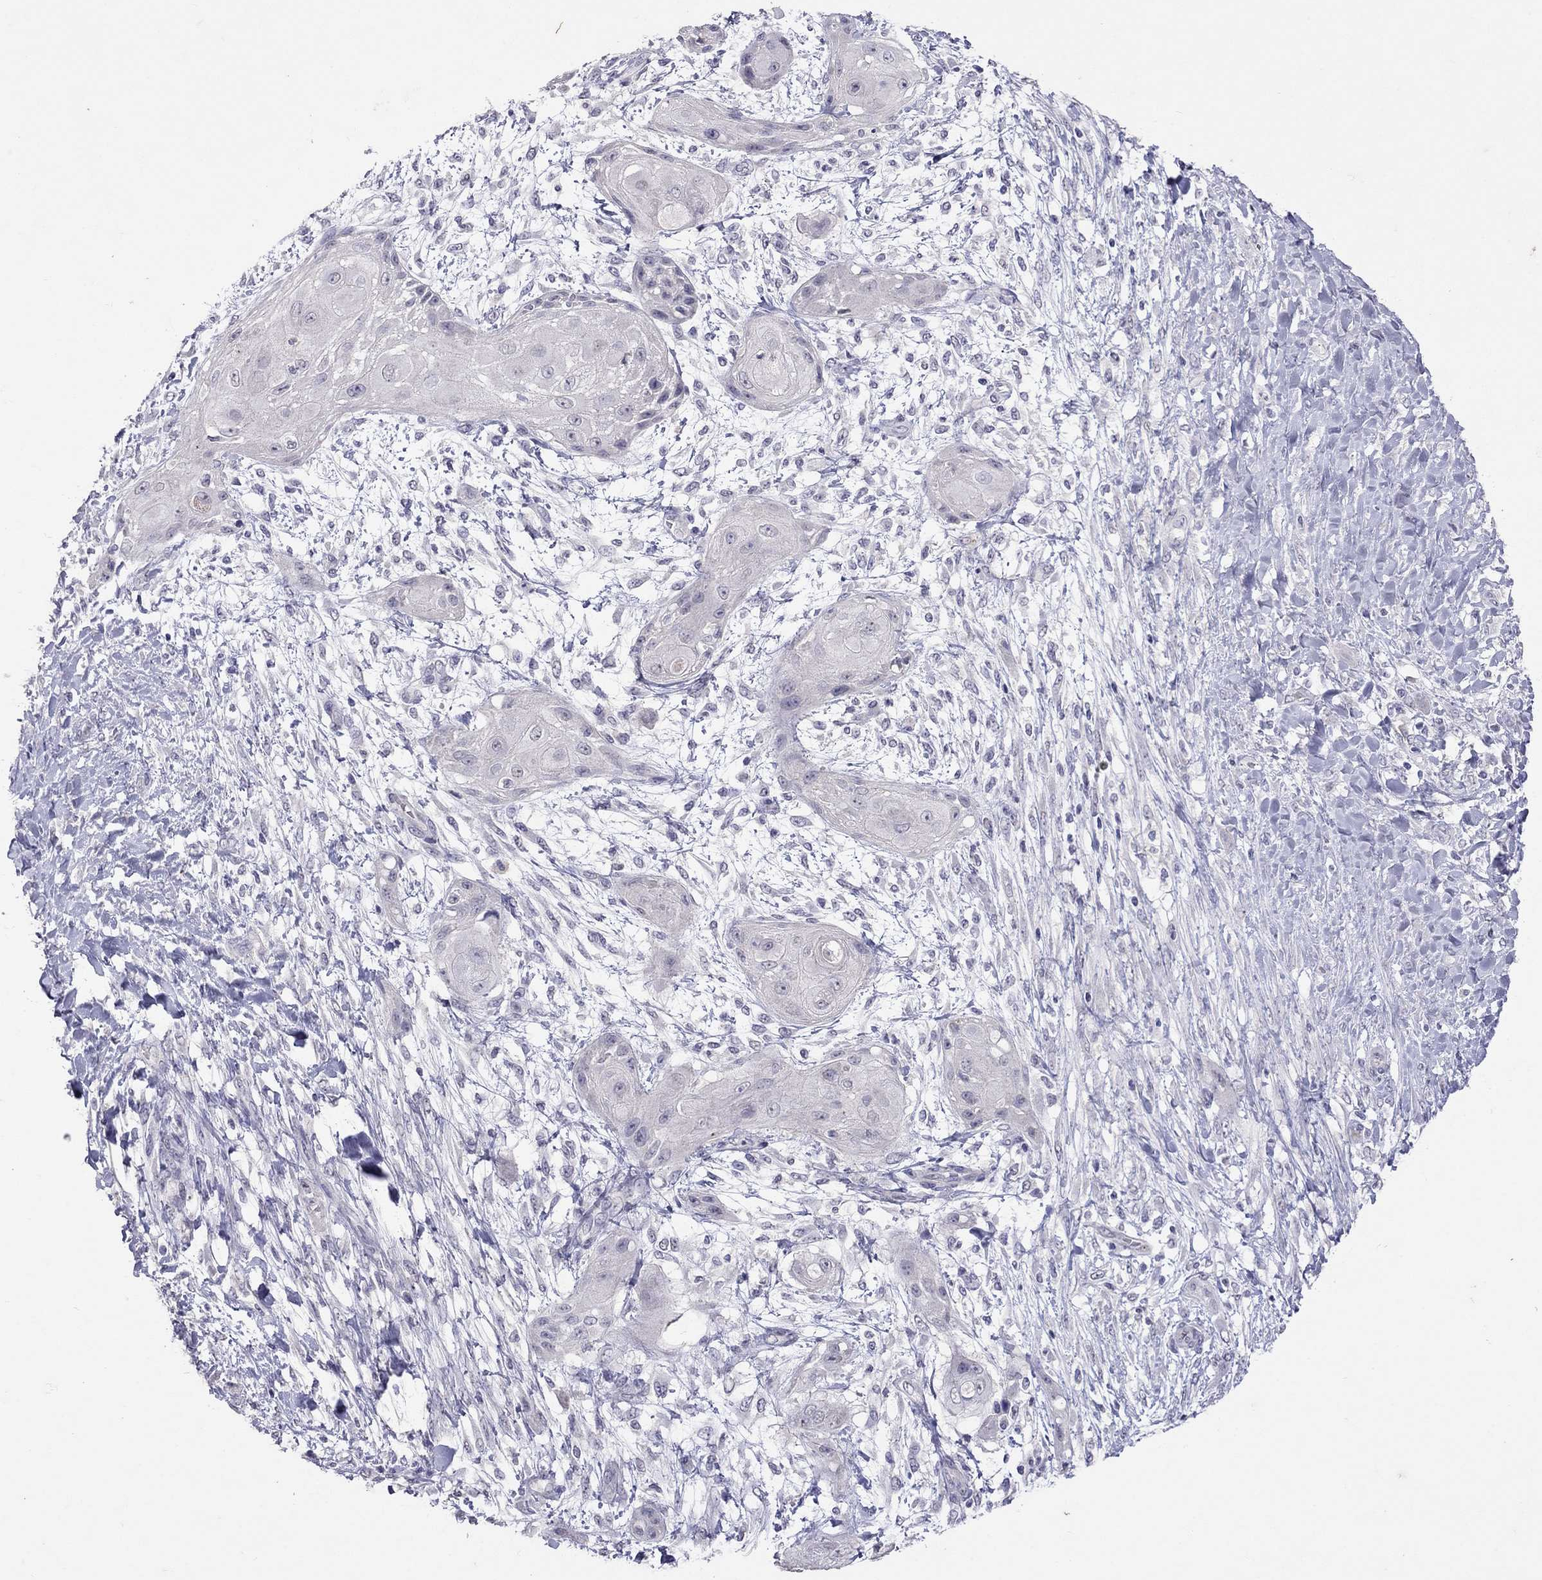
{"staining": {"intensity": "negative", "quantity": "none", "location": "none"}, "tissue": "skin cancer", "cell_type": "Tumor cells", "image_type": "cancer", "snomed": [{"axis": "morphology", "description": "Squamous cell carcinoma, NOS"}, {"axis": "topography", "description": "Skin"}], "caption": "Immunohistochemistry image of neoplastic tissue: human skin squamous cell carcinoma stained with DAB displays no significant protein staining in tumor cells.", "gene": "FST", "patient": {"sex": "male", "age": 62}}